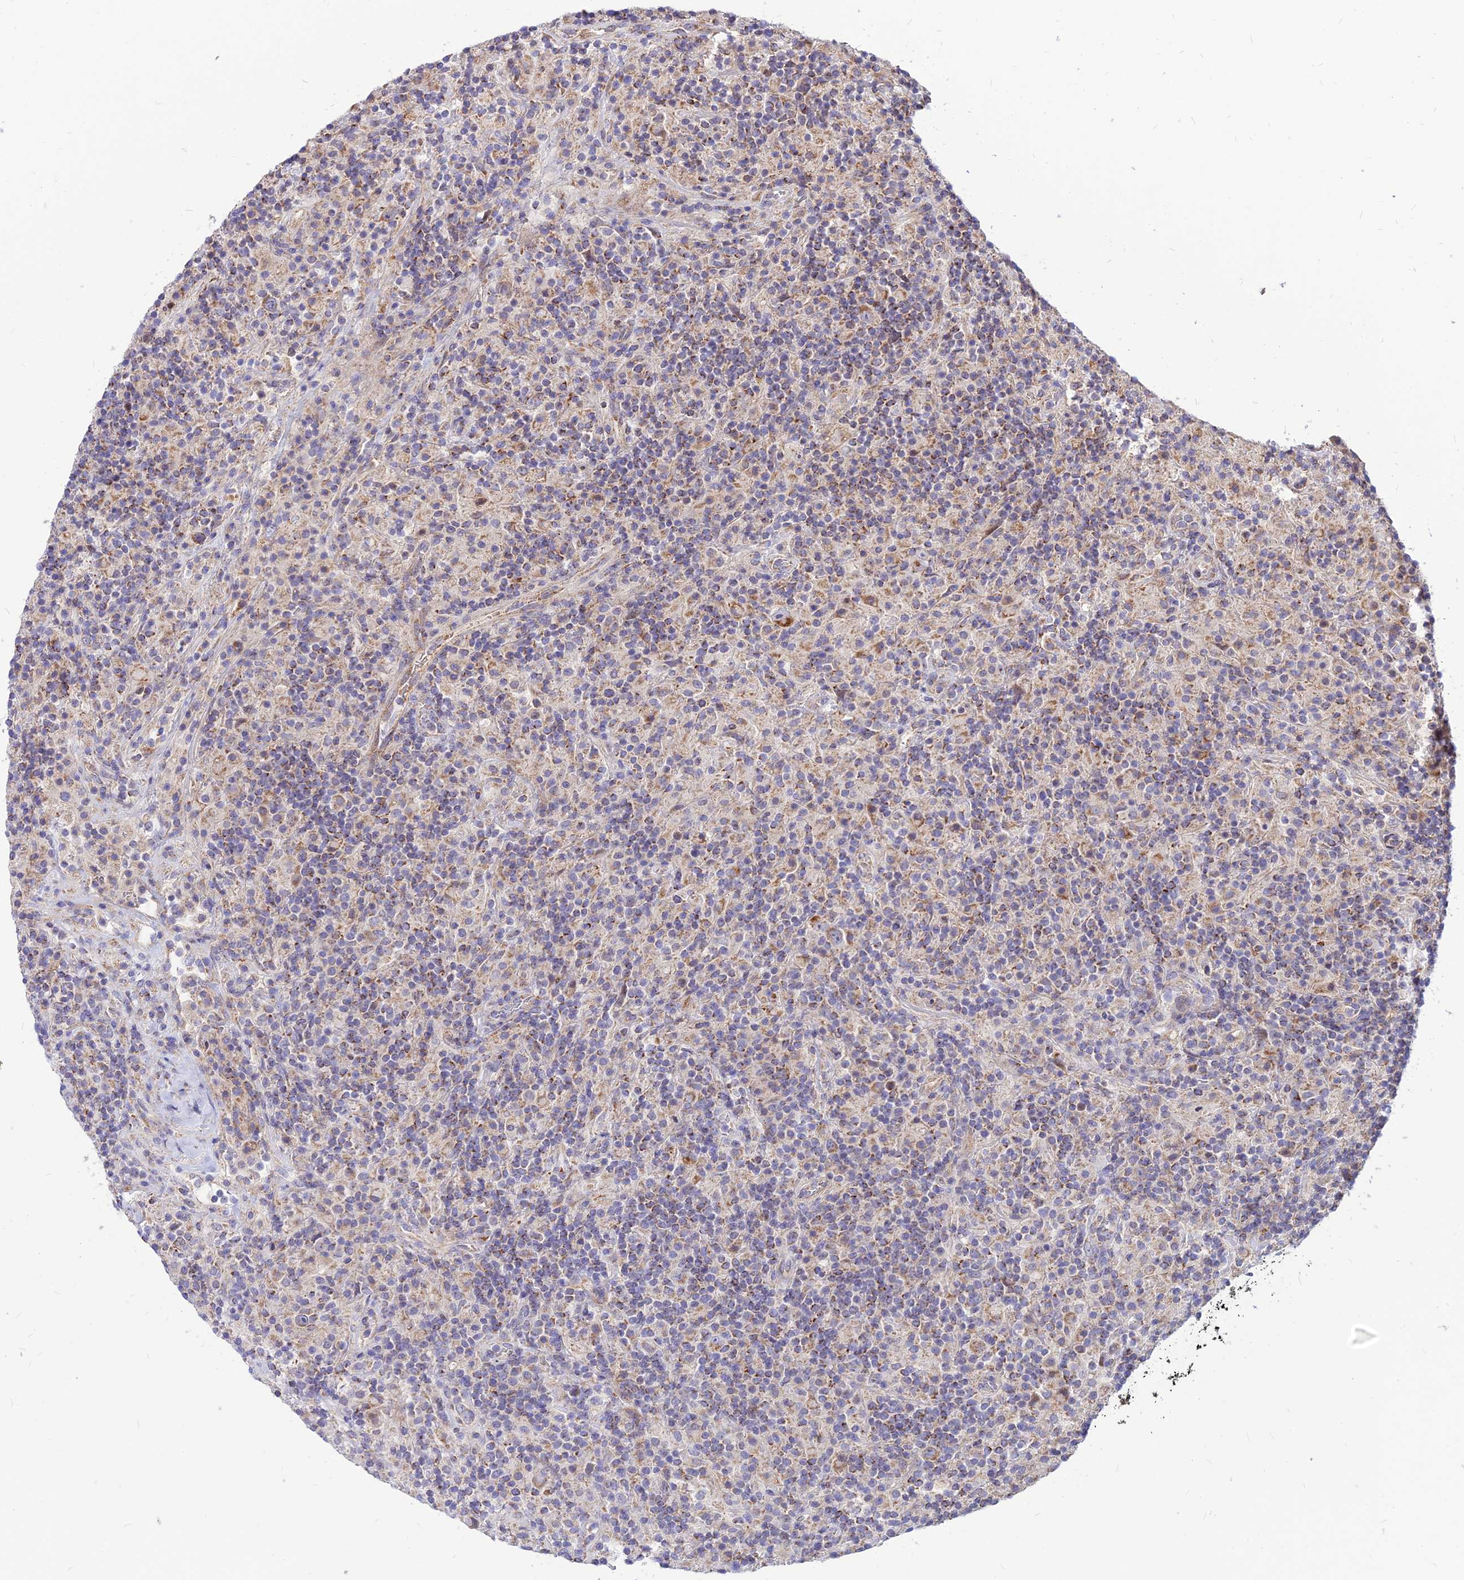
{"staining": {"intensity": "moderate", "quantity": ">75%", "location": "cytoplasmic/membranous"}, "tissue": "lymphoma", "cell_type": "Tumor cells", "image_type": "cancer", "snomed": [{"axis": "morphology", "description": "Hodgkin's disease, NOS"}, {"axis": "topography", "description": "Lymph node"}], "caption": "A histopathology image of human Hodgkin's disease stained for a protein demonstrates moderate cytoplasmic/membranous brown staining in tumor cells.", "gene": "ECI1", "patient": {"sex": "male", "age": 70}}